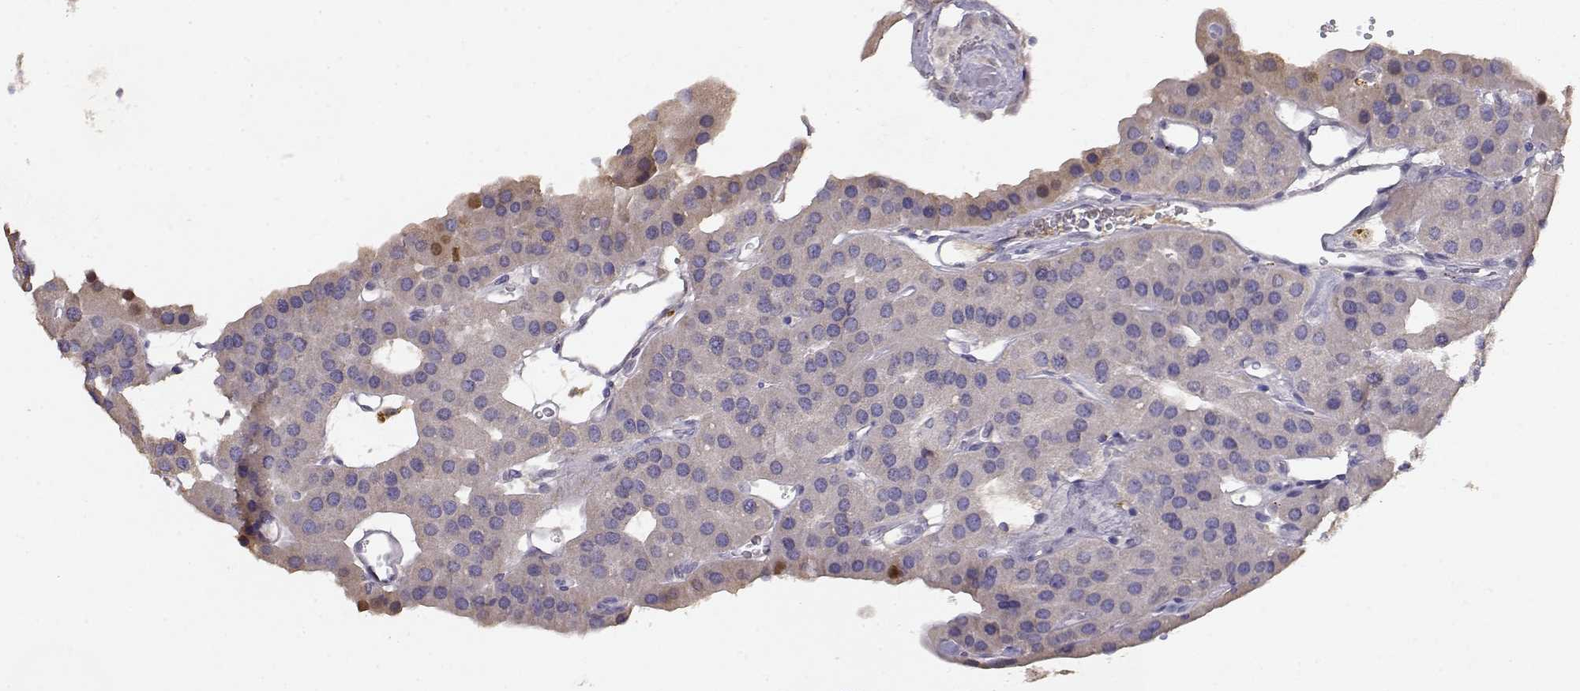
{"staining": {"intensity": "negative", "quantity": "none", "location": "none"}, "tissue": "parathyroid gland", "cell_type": "Glandular cells", "image_type": "normal", "snomed": [{"axis": "morphology", "description": "Normal tissue, NOS"}, {"axis": "morphology", "description": "Adenoma, NOS"}, {"axis": "topography", "description": "Parathyroid gland"}], "caption": "Immunohistochemistry (IHC) photomicrograph of unremarkable parathyroid gland: parathyroid gland stained with DAB (3,3'-diaminobenzidine) demonstrates no significant protein positivity in glandular cells. (IHC, brightfield microscopy, high magnification).", "gene": "TACR1", "patient": {"sex": "female", "age": 86}}